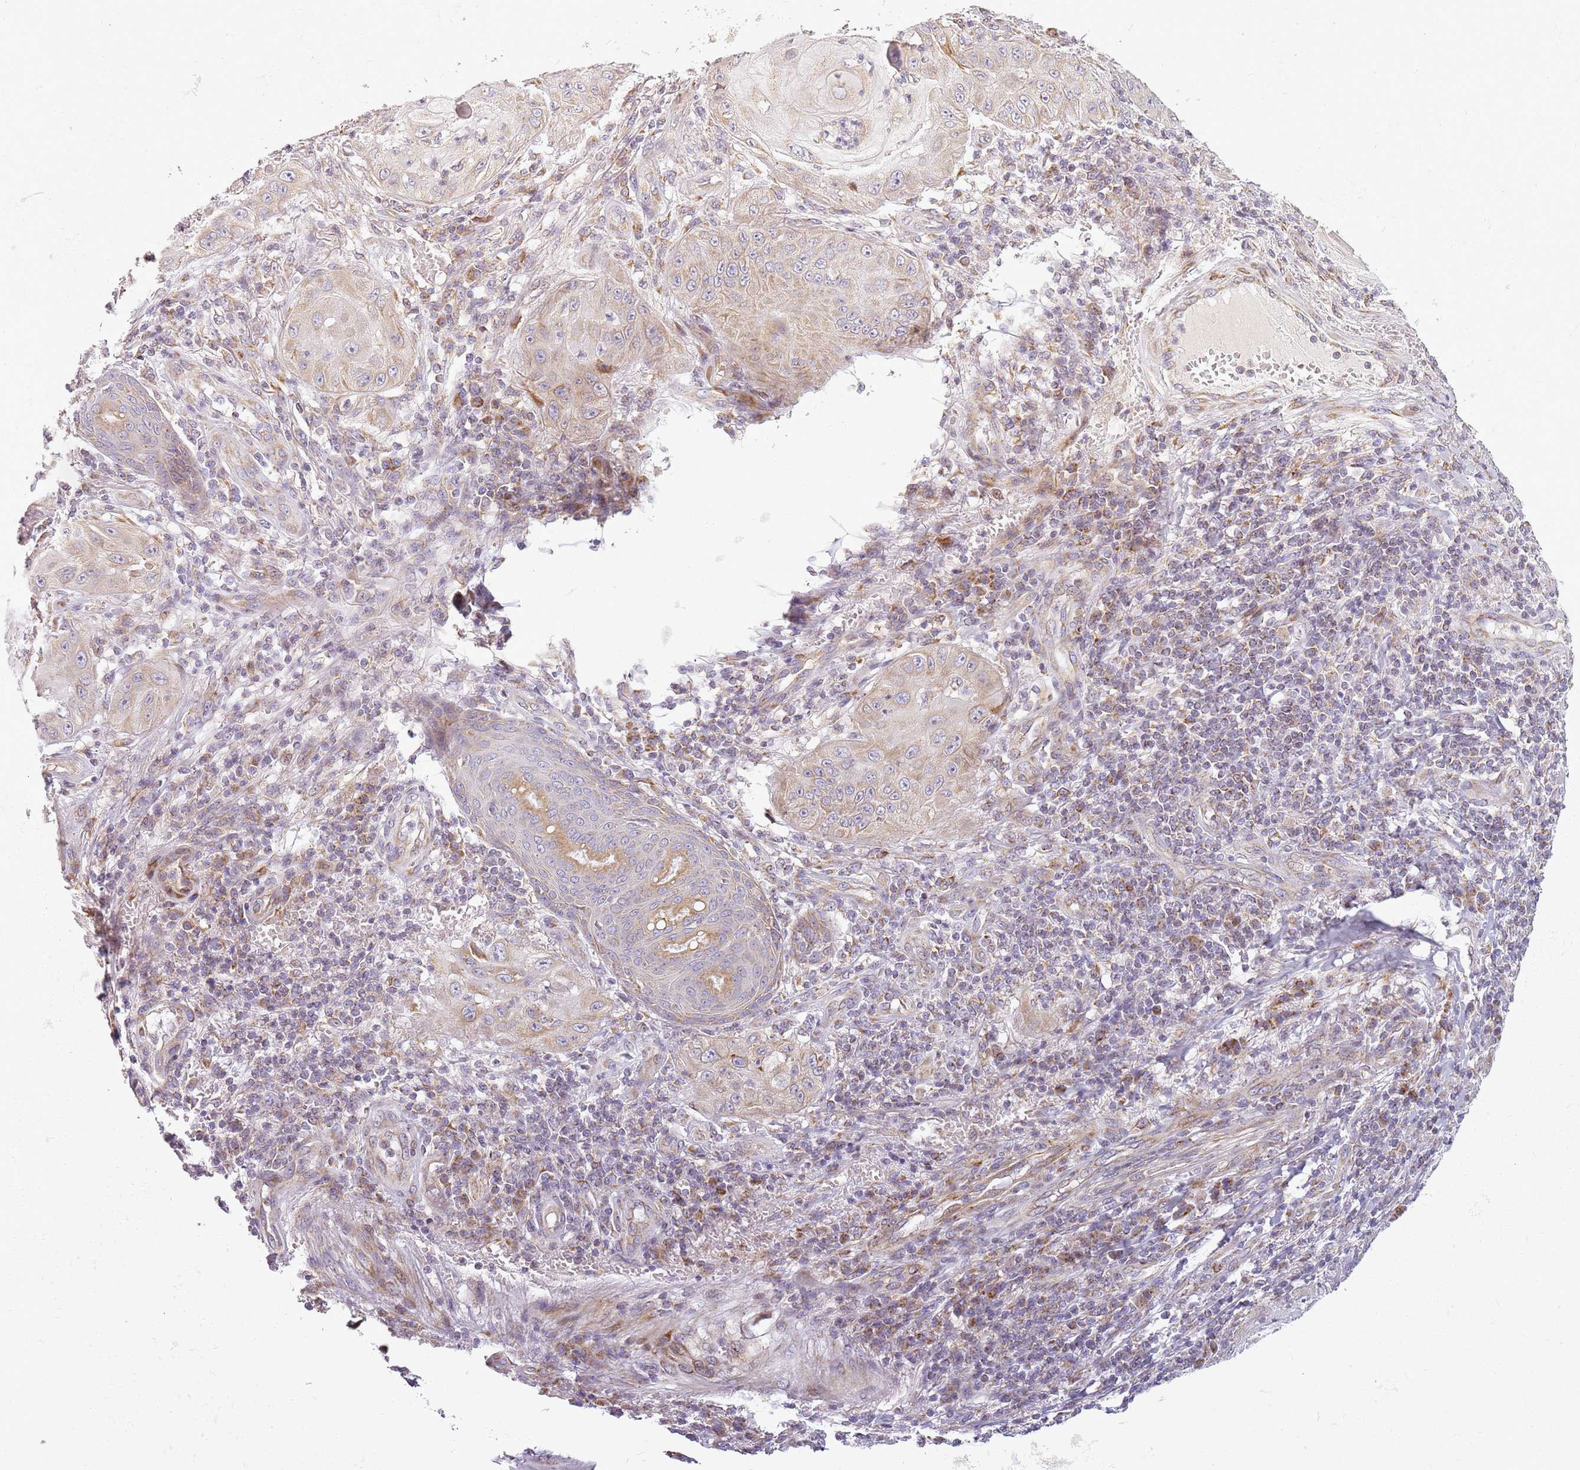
{"staining": {"intensity": "weak", "quantity": "25%-75%", "location": "cytoplasmic/membranous"}, "tissue": "skin cancer", "cell_type": "Tumor cells", "image_type": "cancer", "snomed": [{"axis": "morphology", "description": "Squamous cell carcinoma, NOS"}, {"axis": "topography", "description": "Skin"}], "caption": "The image displays a brown stain indicating the presence of a protein in the cytoplasmic/membranous of tumor cells in skin squamous cell carcinoma.", "gene": "TMEM200C", "patient": {"sex": "male", "age": 70}}